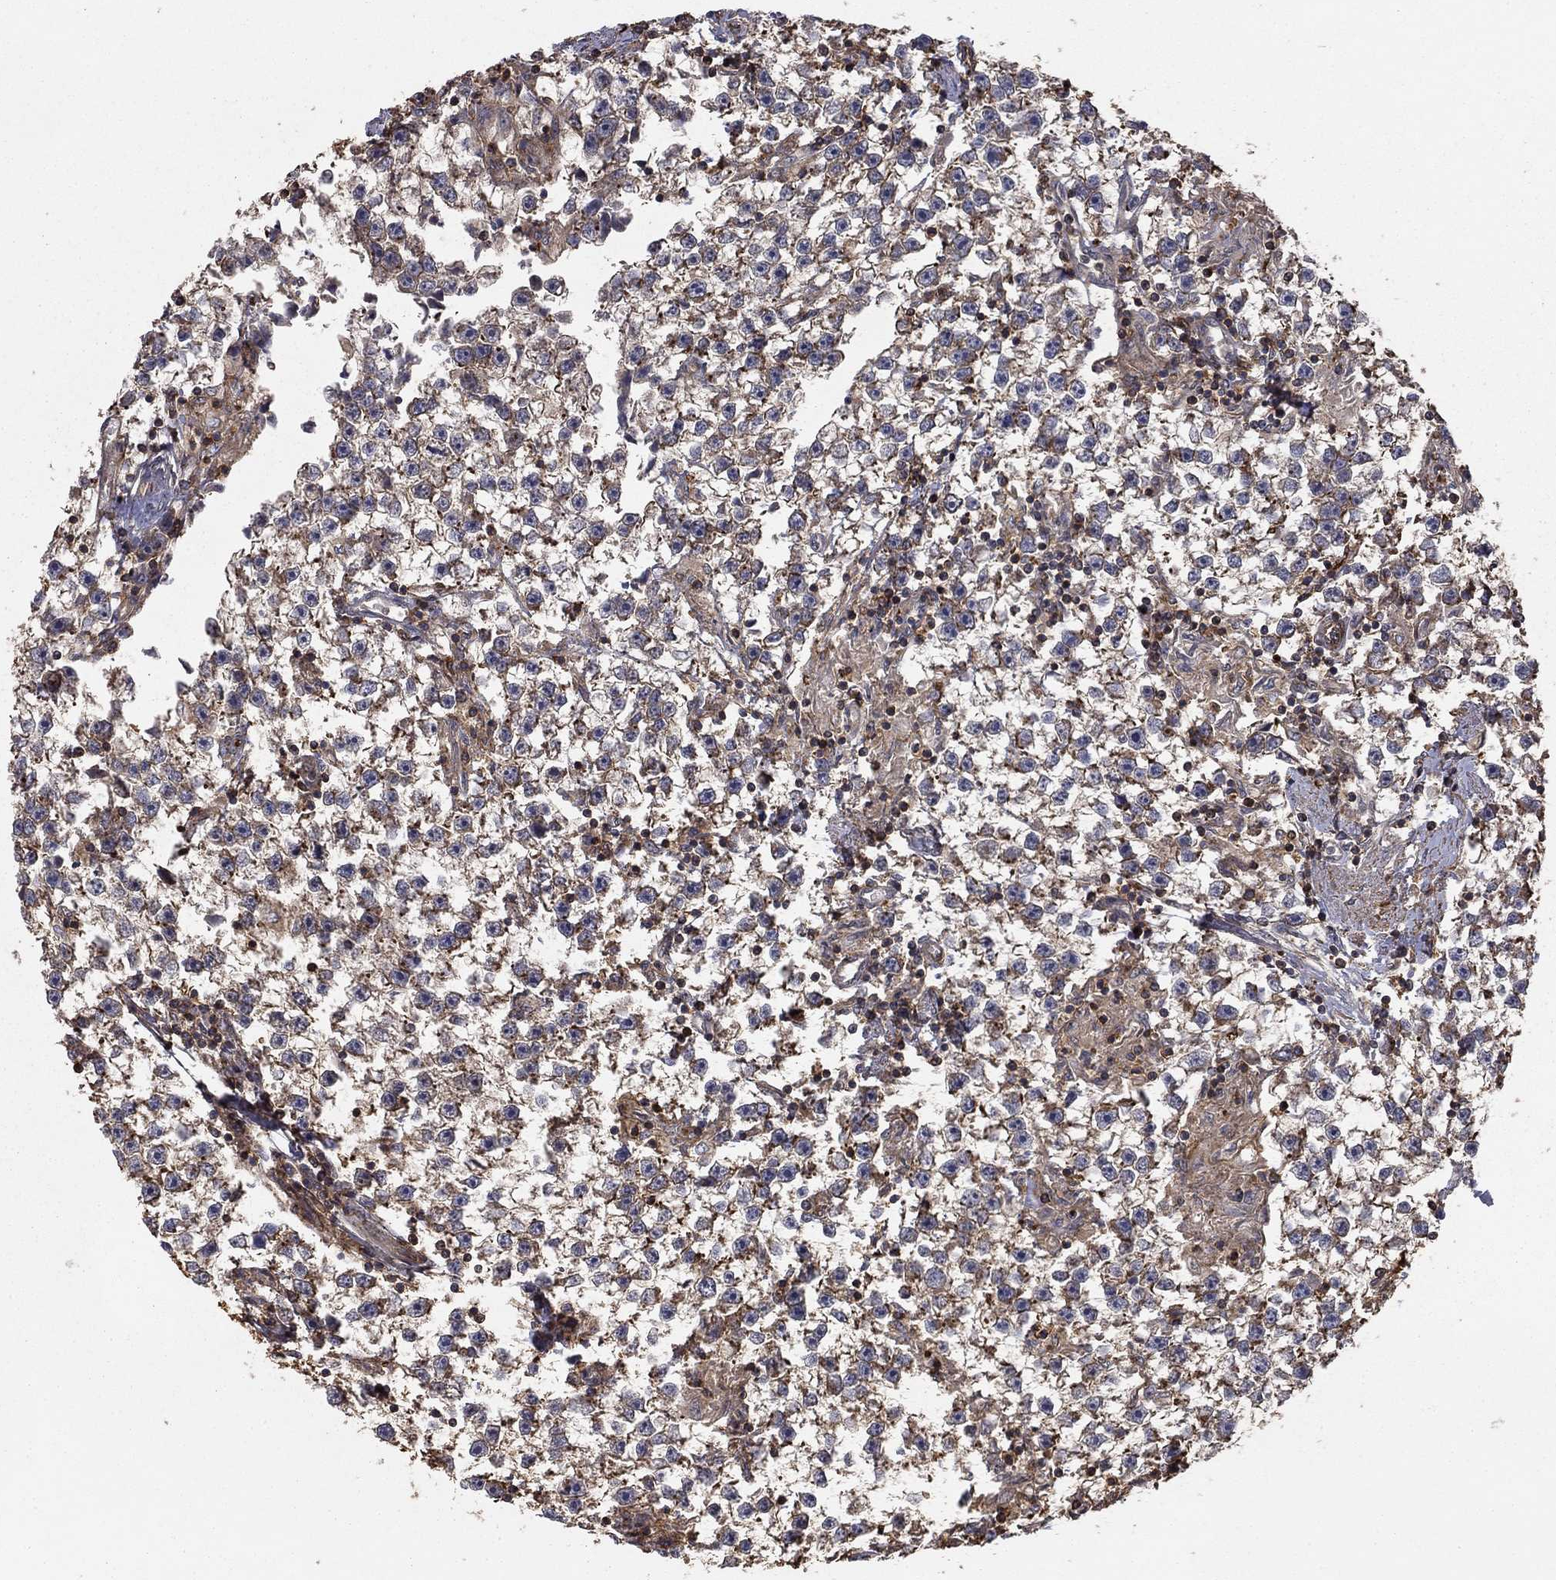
{"staining": {"intensity": "weak", "quantity": "<25%", "location": "cytoplasmic/membranous"}, "tissue": "testis cancer", "cell_type": "Tumor cells", "image_type": "cancer", "snomed": [{"axis": "morphology", "description": "Seminoma, NOS"}, {"axis": "topography", "description": "Testis"}], "caption": "The photomicrograph demonstrates no staining of tumor cells in testis cancer (seminoma).", "gene": "HABP4", "patient": {"sex": "male", "age": 59}}